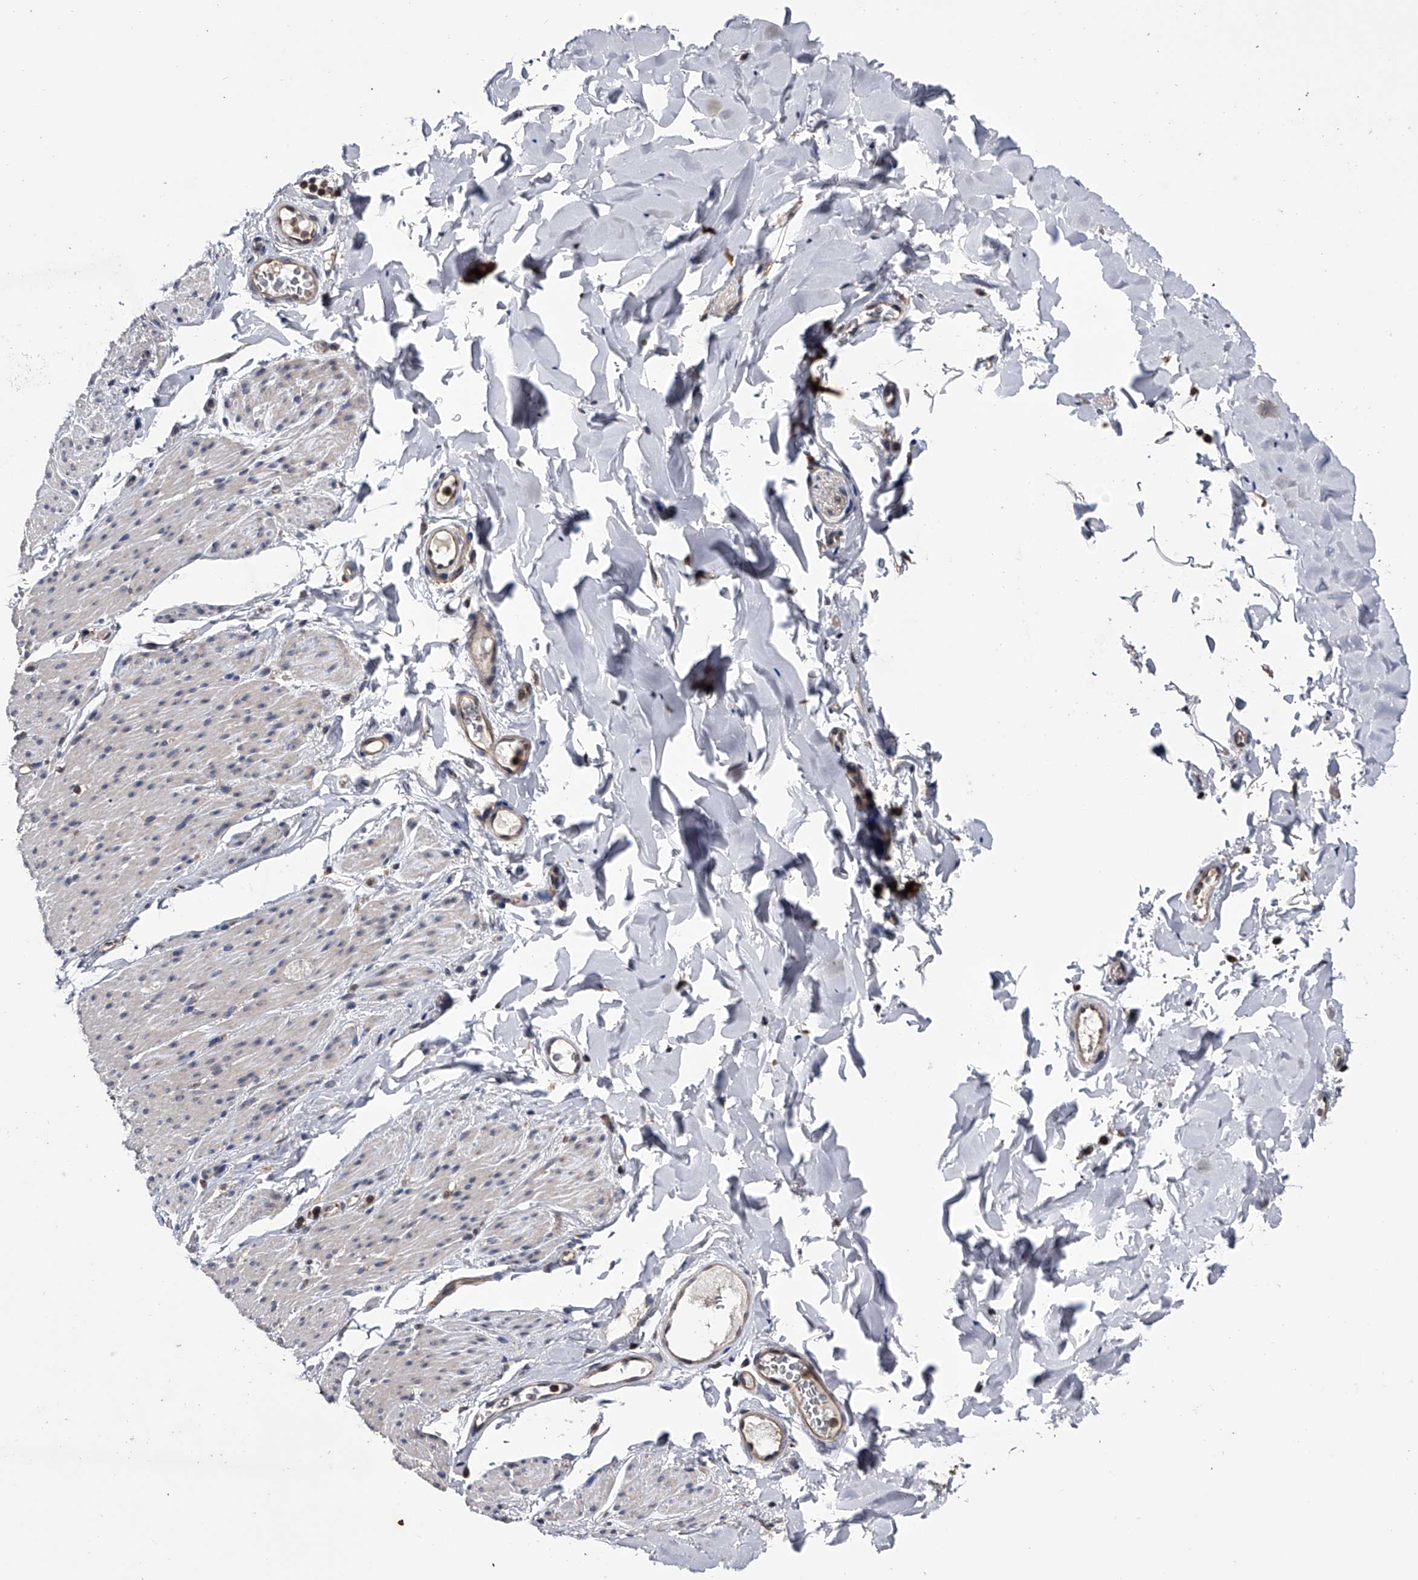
{"staining": {"intensity": "negative", "quantity": "none", "location": "none"}, "tissue": "smooth muscle", "cell_type": "Smooth muscle cells", "image_type": "normal", "snomed": [{"axis": "morphology", "description": "Normal tissue, NOS"}, {"axis": "topography", "description": "Colon"}, {"axis": "topography", "description": "Peripheral nerve tissue"}], "caption": "Smooth muscle was stained to show a protein in brown. There is no significant staining in smooth muscle cells. The staining is performed using DAB brown chromogen with nuclei counter-stained in using hematoxylin.", "gene": "PAN3", "patient": {"sex": "female", "age": 61}}